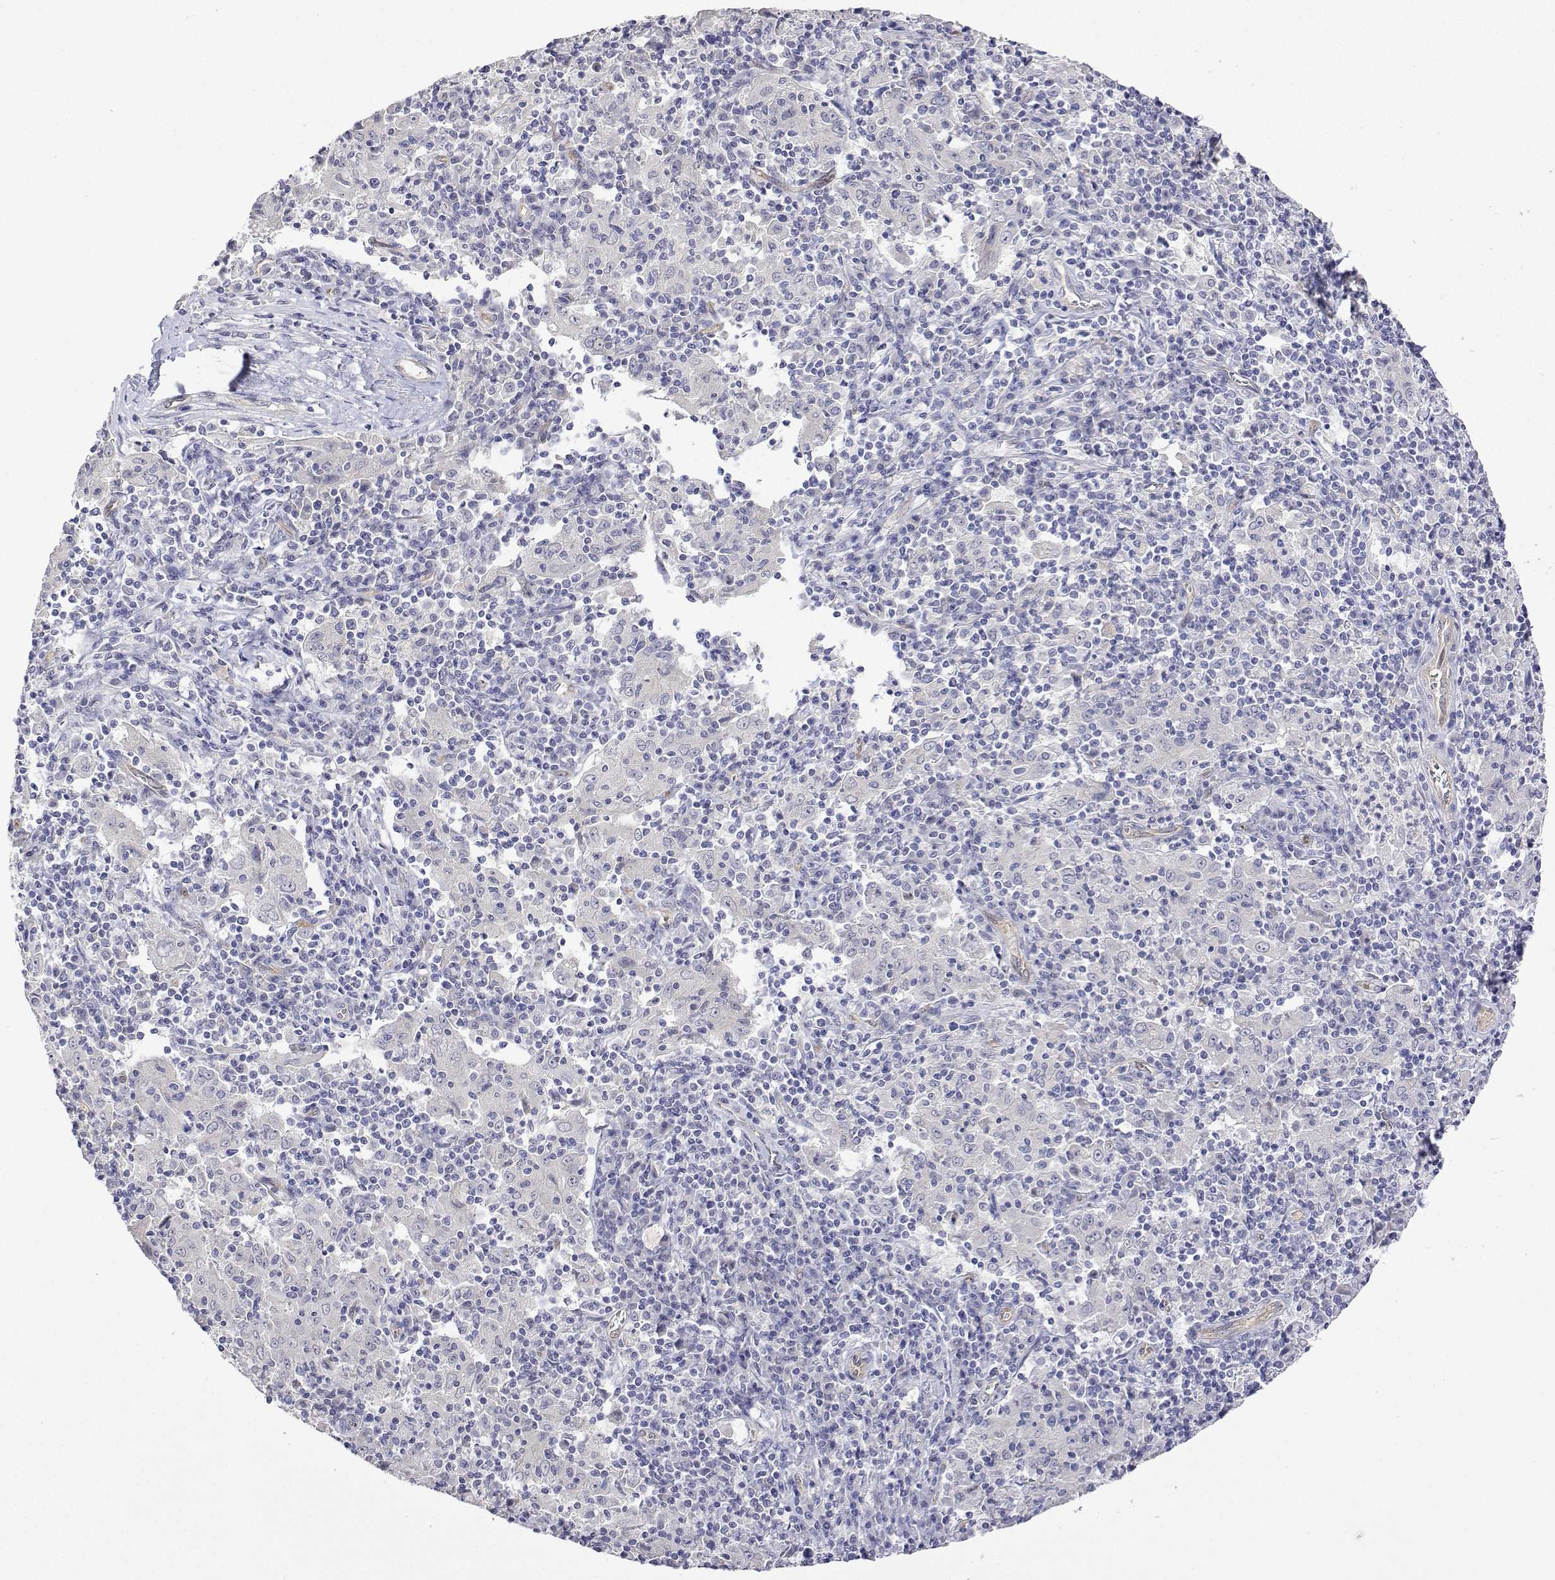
{"staining": {"intensity": "negative", "quantity": "none", "location": "none"}, "tissue": "pancreatic cancer", "cell_type": "Tumor cells", "image_type": "cancer", "snomed": [{"axis": "morphology", "description": "Adenocarcinoma, NOS"}, {"axis": "topography", "description": "Pancreas"}], "caption": "This image is of adenocarcinoma (pancreatic) stained with immunohistochemistry (IHC) to label a protein in brown with the nuclei are counter-stained blue. There is no staining in tumor cells.", "gene": "PLCB1", "patient": {"sex": "male", "age": 63}}